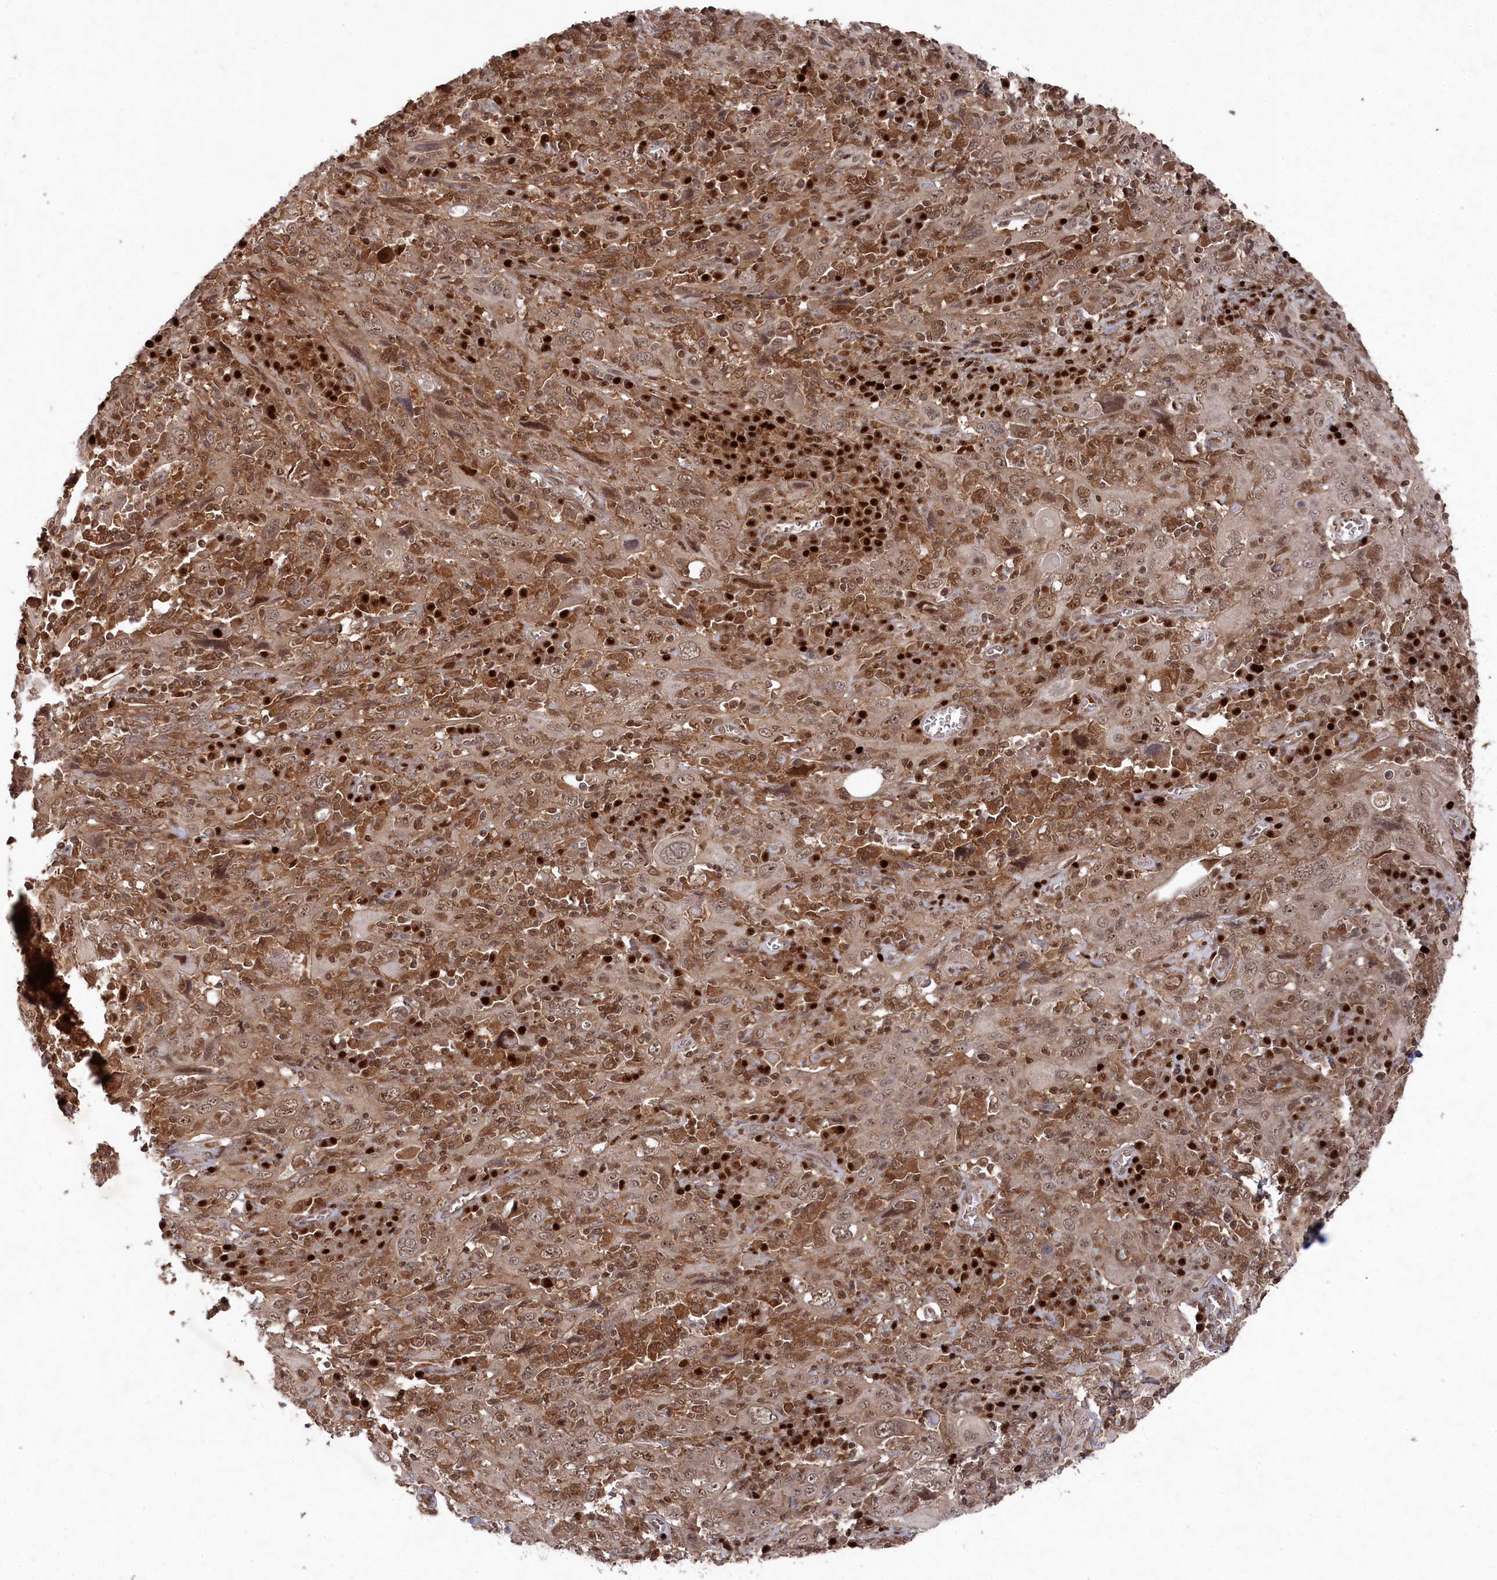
{"staining": {"intensity": "moderate", "quantity": ">75%", "location": "cytoplasmic/membranous,nuclear"}, "tissue": "cervical cancer", "cell_type": "Tumor cells", "image_type": "cancer", "snomed": [{"axis": "morphology", "description": "Squamous cell carcinoma, NOS"}, {"axis": "topography", "description": "Cervix"}], "caption": "A brown stain labels moderate cytoplasmic/membranous and nuclear staining of a protein in human cervical cancer (squamous cell carcinoma) tumor cells. The staining was performed using DAB (3,3'-diaminobenzidine) to visualize the protein expression in brown, while the nuclei were stained in blue with hematoxylin (Magnification: 20x).", "gene": "BORCS7", "patient": {"sex": "female", "age": 46}}